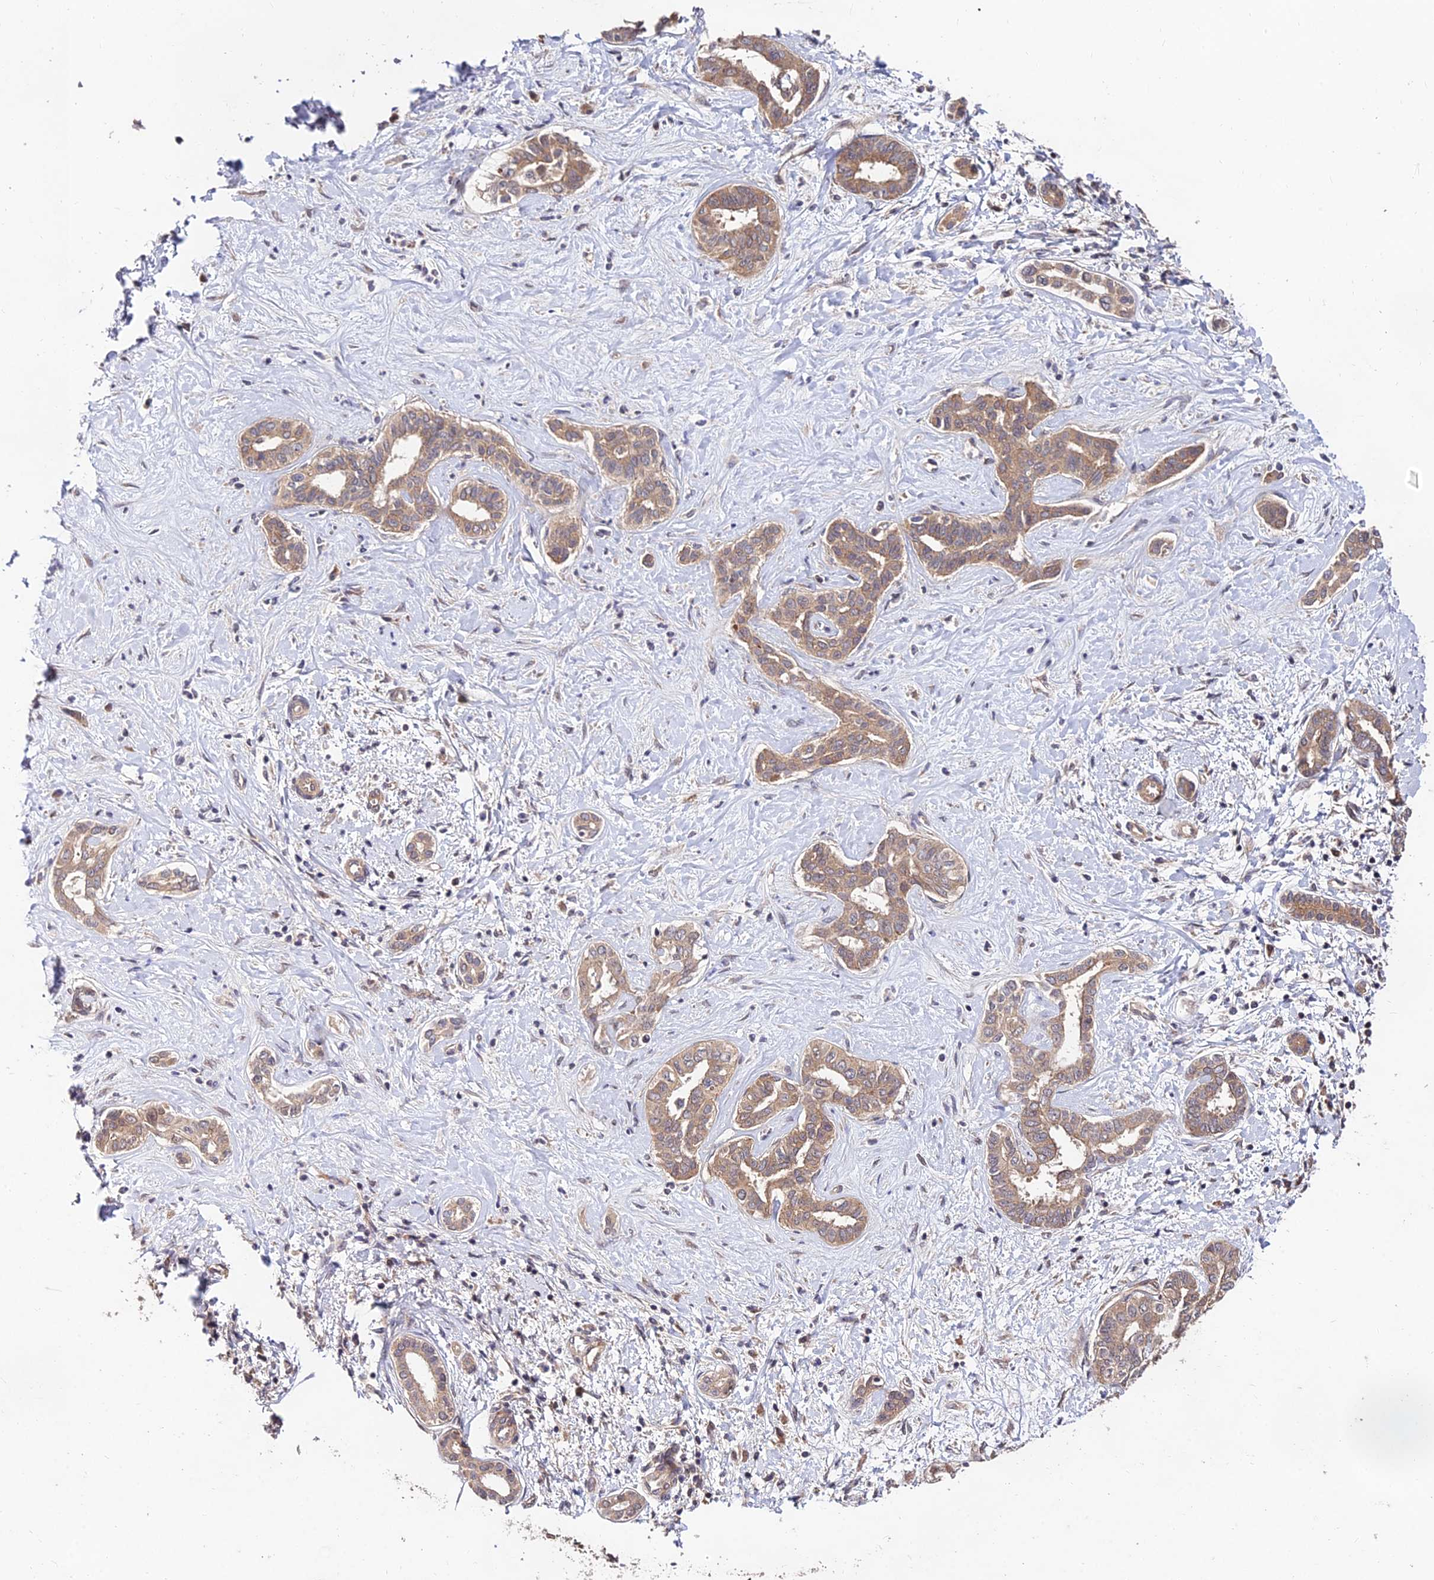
{"staining": {"intensity": "moderate", "quantity": ">75%", "location": "cytoplasmic/membranous"}, "tissue": "liver cancer", "cell_type": "Tumor cells", "image_type": "cancer", "snomed": [{"axis": "morphology", "description": "Cholangiocarcinoma"}, {"axis": "topography", "description": "Liver"}], "caption": "Liver cancer (cholangiocarcinoma) was stained to show a protein in brown. There is medium levels of moderate cytoplasmic/membranous expression in about >75% of tumor cells.", "gene": "MKKS", "patient": {"sex": "female", "age": 77}}